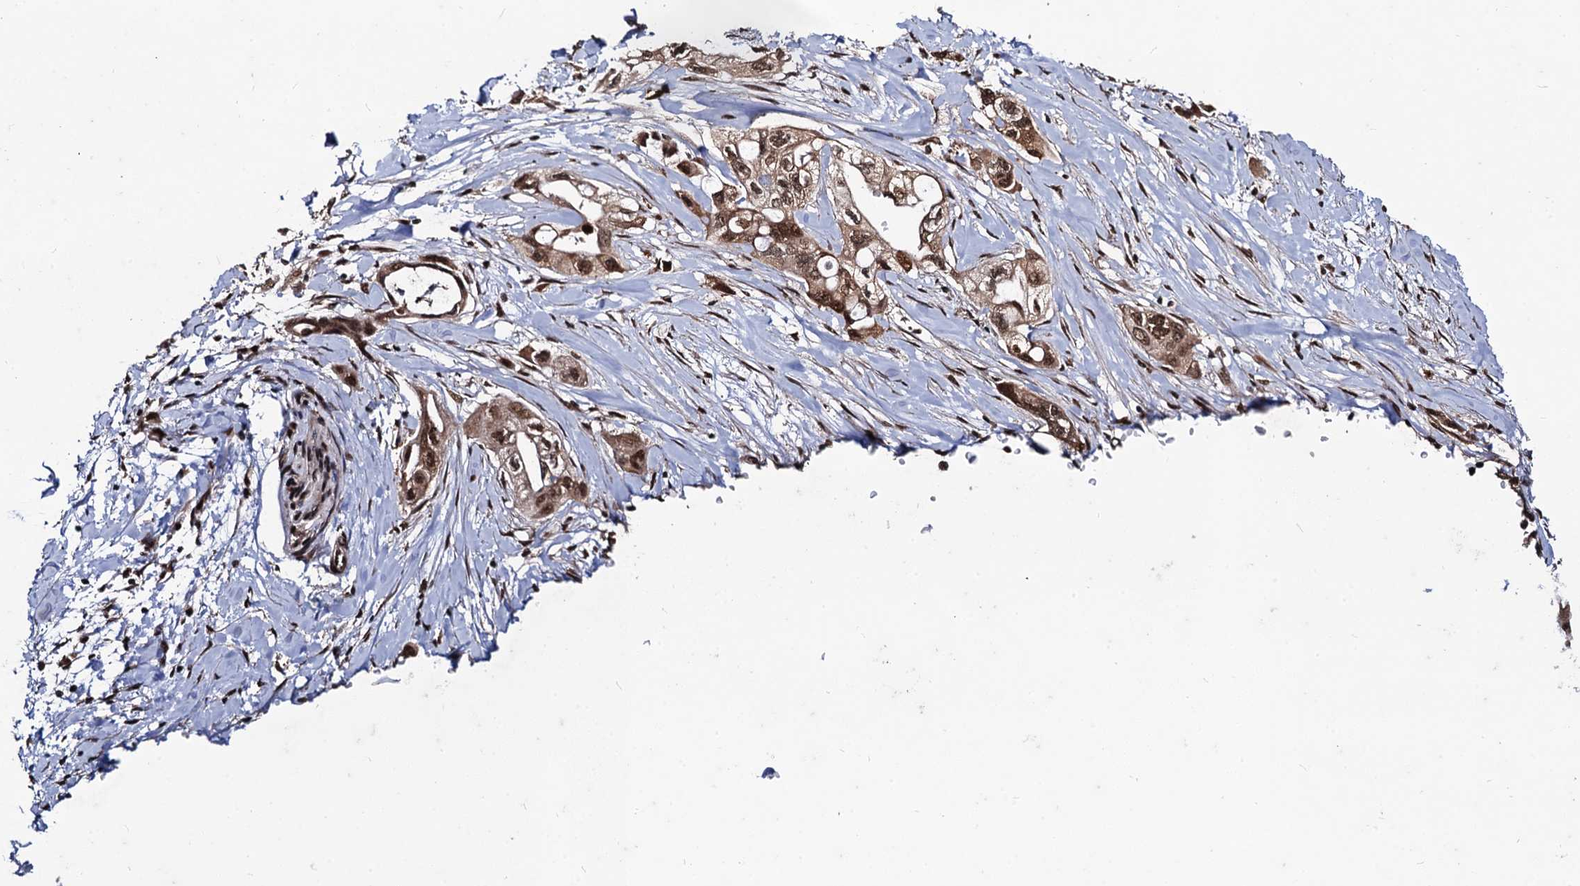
{"staining": {"intensity": "moderate", "quantity": ">75%", "location": "cytoplasmic/membranous,nuclear"}, "tissue": "pancreatic cancer", "cell_type": "Tumor cells", "image_type": "cancer", "snomed": [{"axis": "morphology", "description": "Adenocarcinoma, NOS"}, {"axis": "topography", "description": "Pancreas"}], "caption": "About >75% of tumor cells in pancreatic cancer (adenocarcinoma) reveal moderate cytoplasmic/membranous and nuclear protein expression as visualized by brown immunohistochemical staining.", "gene": "SFSWAP", "patient": {"sex": "male", "age": 75}}